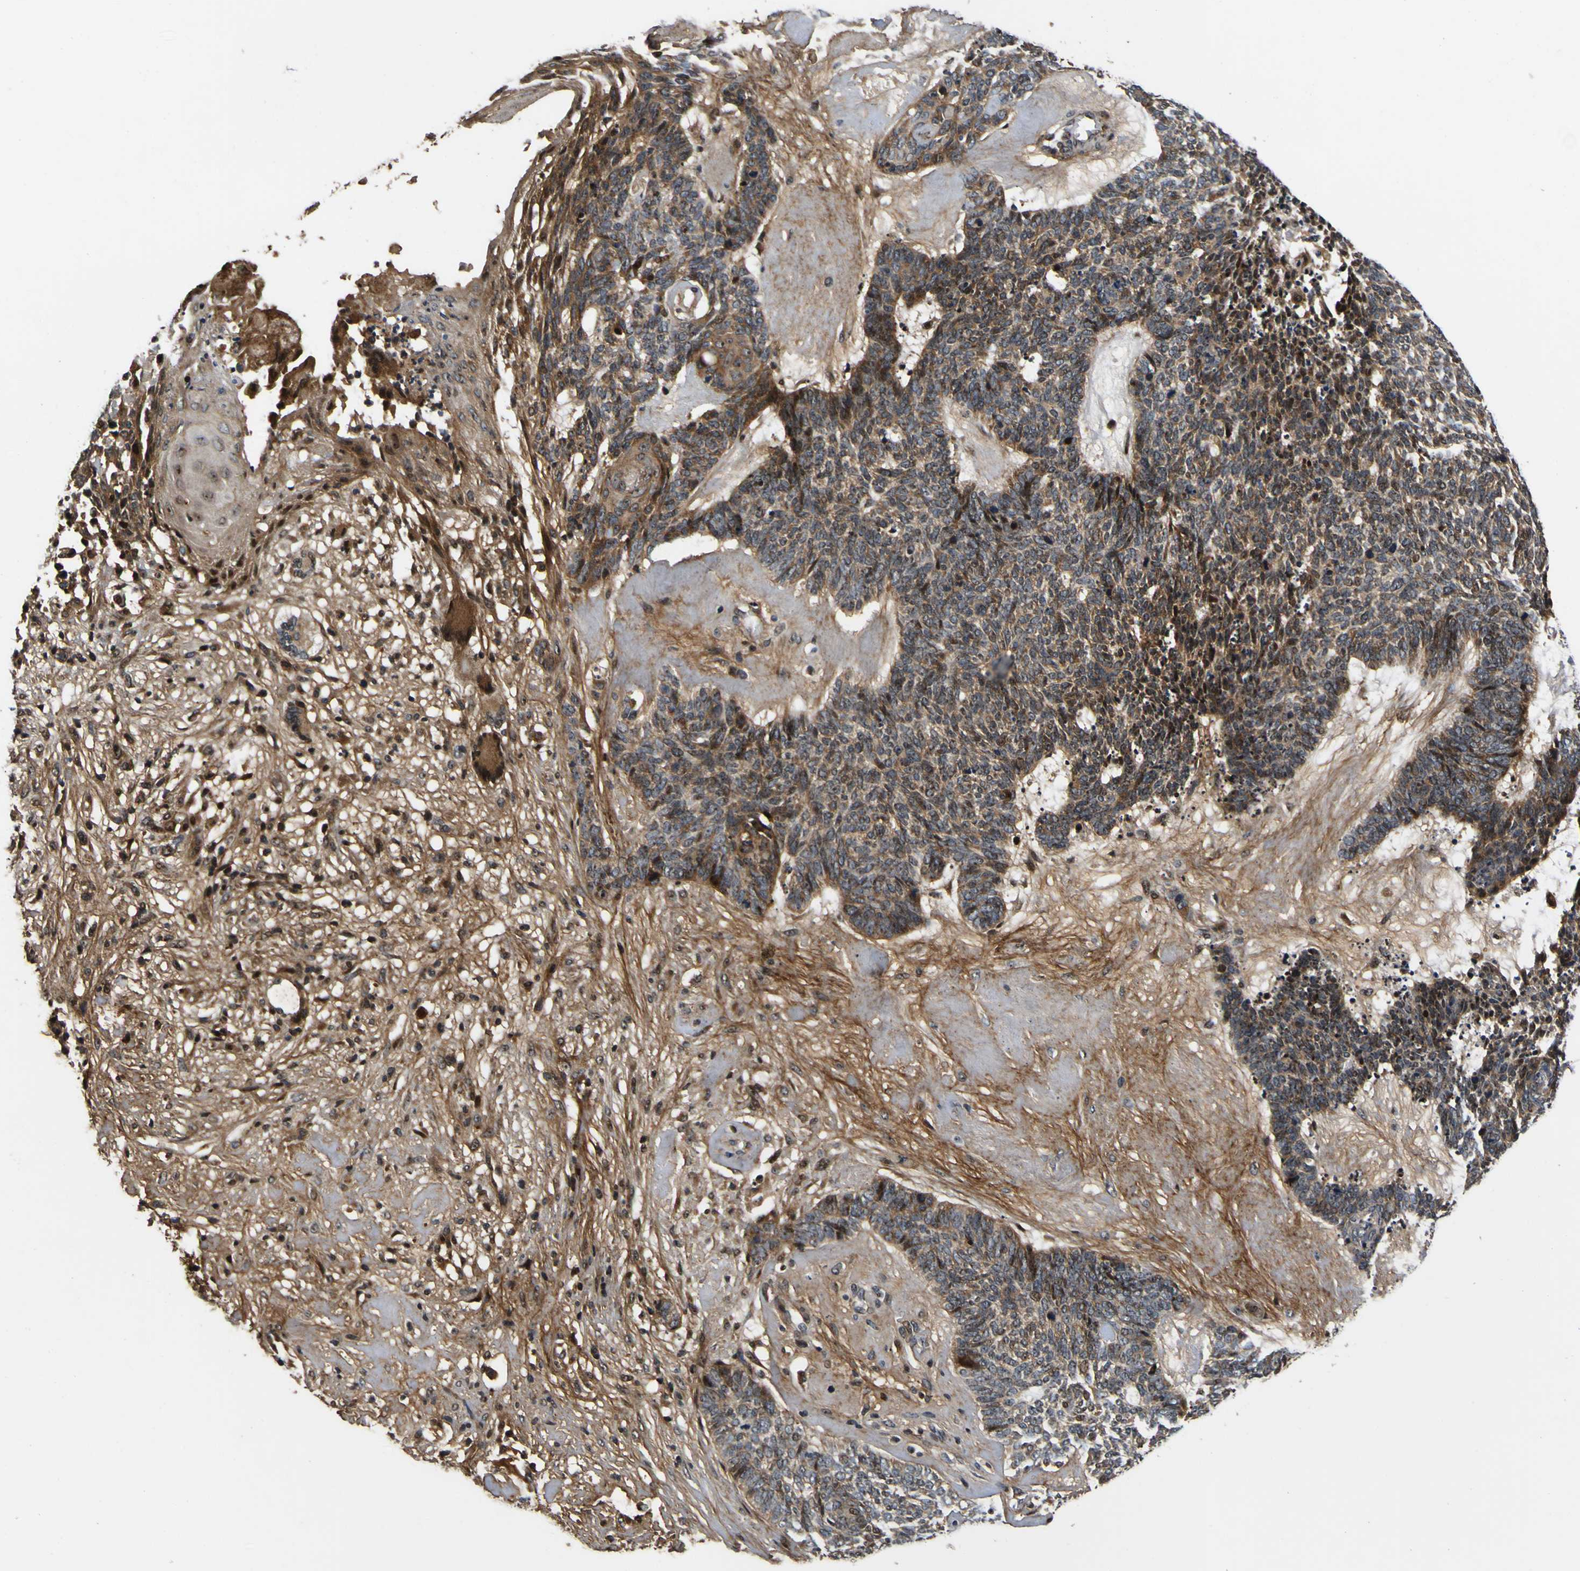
{"staining": {"intensity": "moderate", "quantity": "25%-75%", "location": "cytoplasmic/membranous,nuclear"}, "tissue": "skin cancer", "cell_type": "Tumor cells", "image_type": "cancer", "snomed": [{"axis": "morphology", "description": "Basal cell carcinoma"}, {"axis": "topography", "description": "Skin"}], "caption": "Immunohistochemical staining of human skin cancer demonstrates medium levels of moderate cytoplasmic/membranous and nuclear expression in approximately 25%-75% of tumor cells.", "gene": "LRP4", "patient": {"sex": "female", "age": 84}}